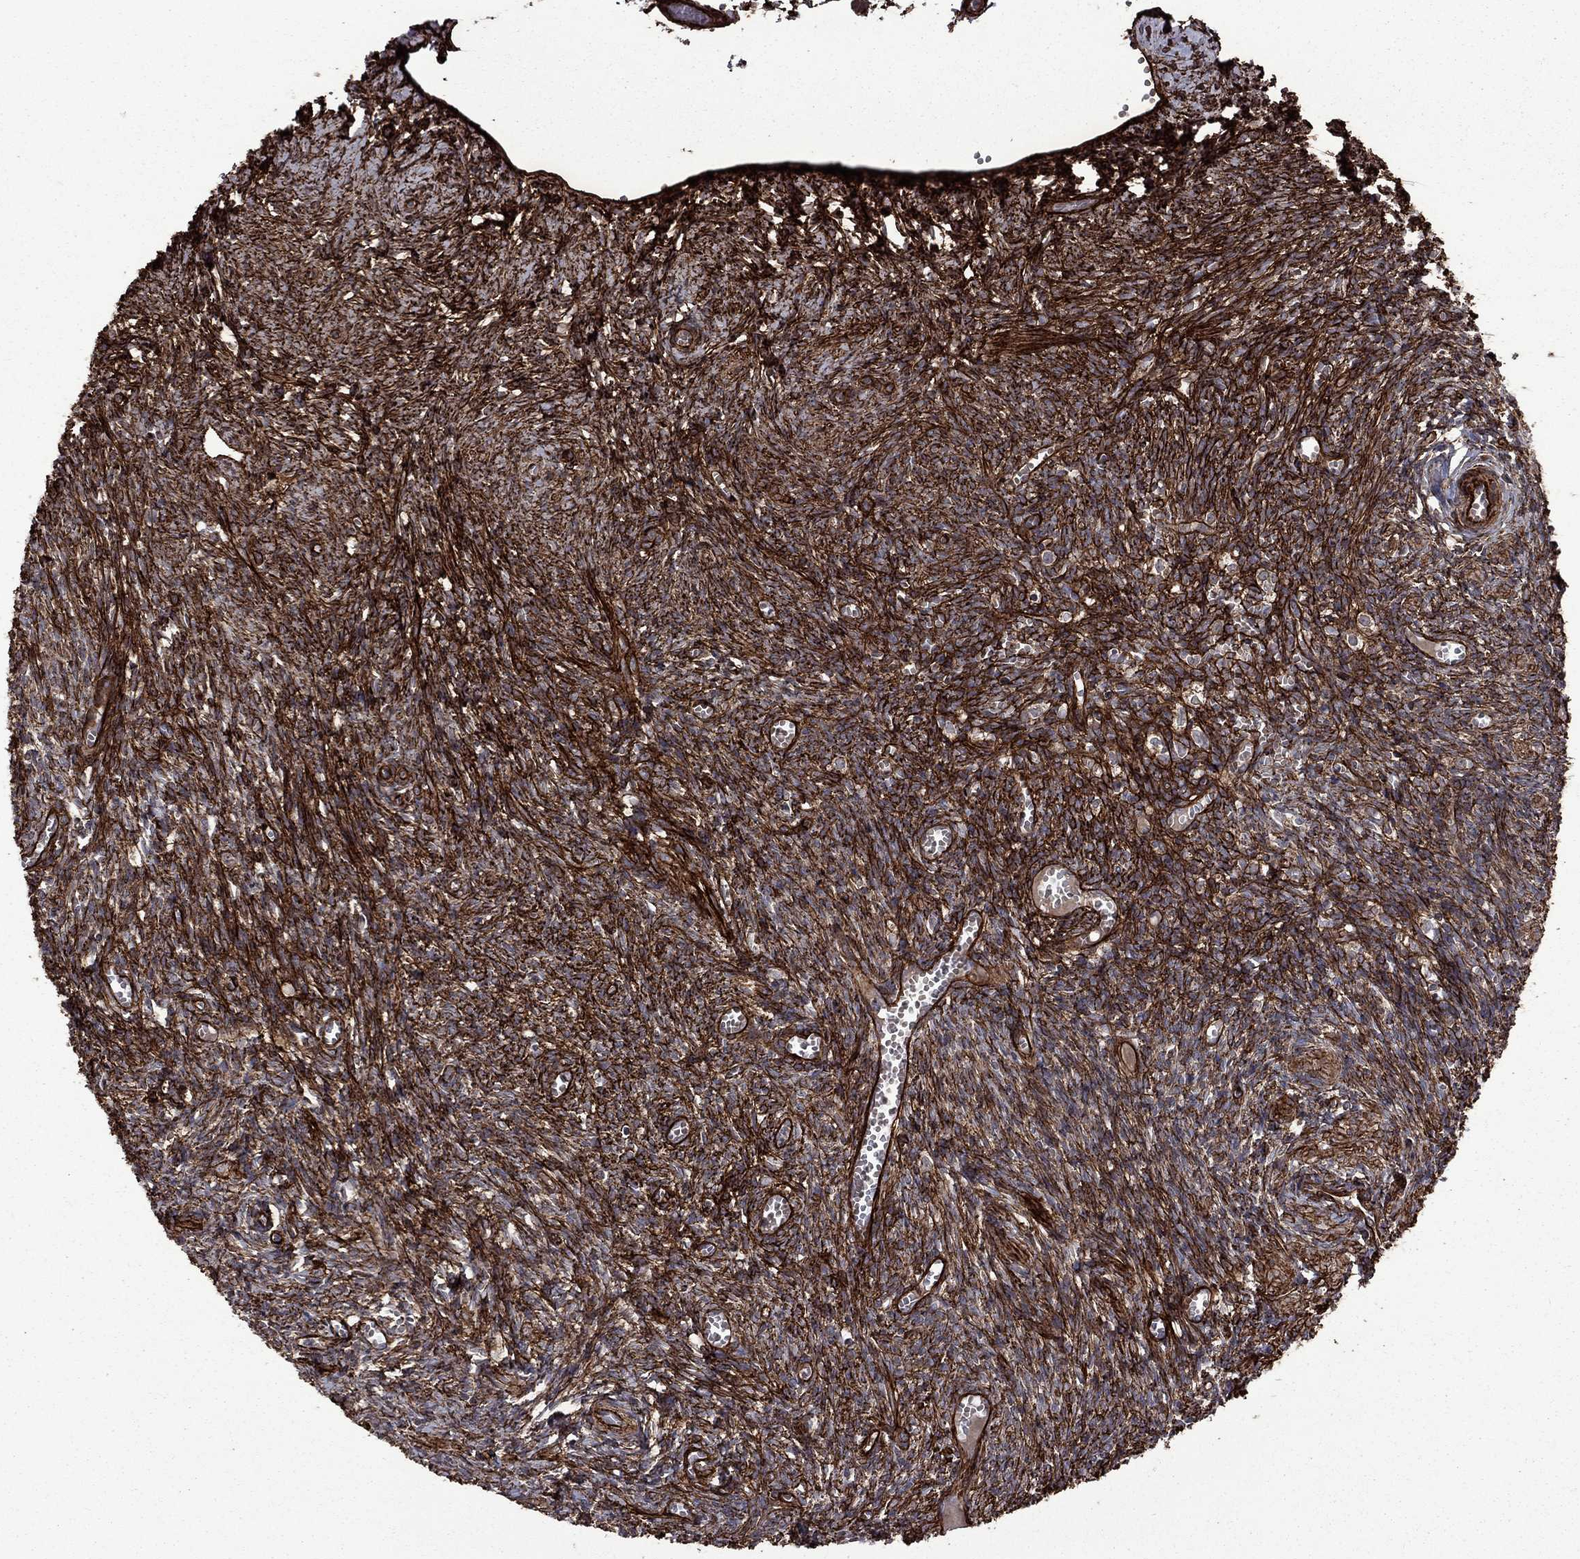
{"staining": {"intensity": "weak", "quantity": "25%-75%", "location": "cytoplasmic/membranous"}, "tissue": "ovary", "cell_type": "Follicle cells", "image_type": "normal", "snomed": [{"axis": "morphology", "description": "Normal tissue, NOS"}, {"axis": "topography", "description": "Ovary"}], "caption": "A histopathology image of ovary stained for a protein exhibits weak cytoplasmic/membranous brown staining in follicle cells.", "gene": "COL18A1", "patient": {"sex": "female", "age": 43}}